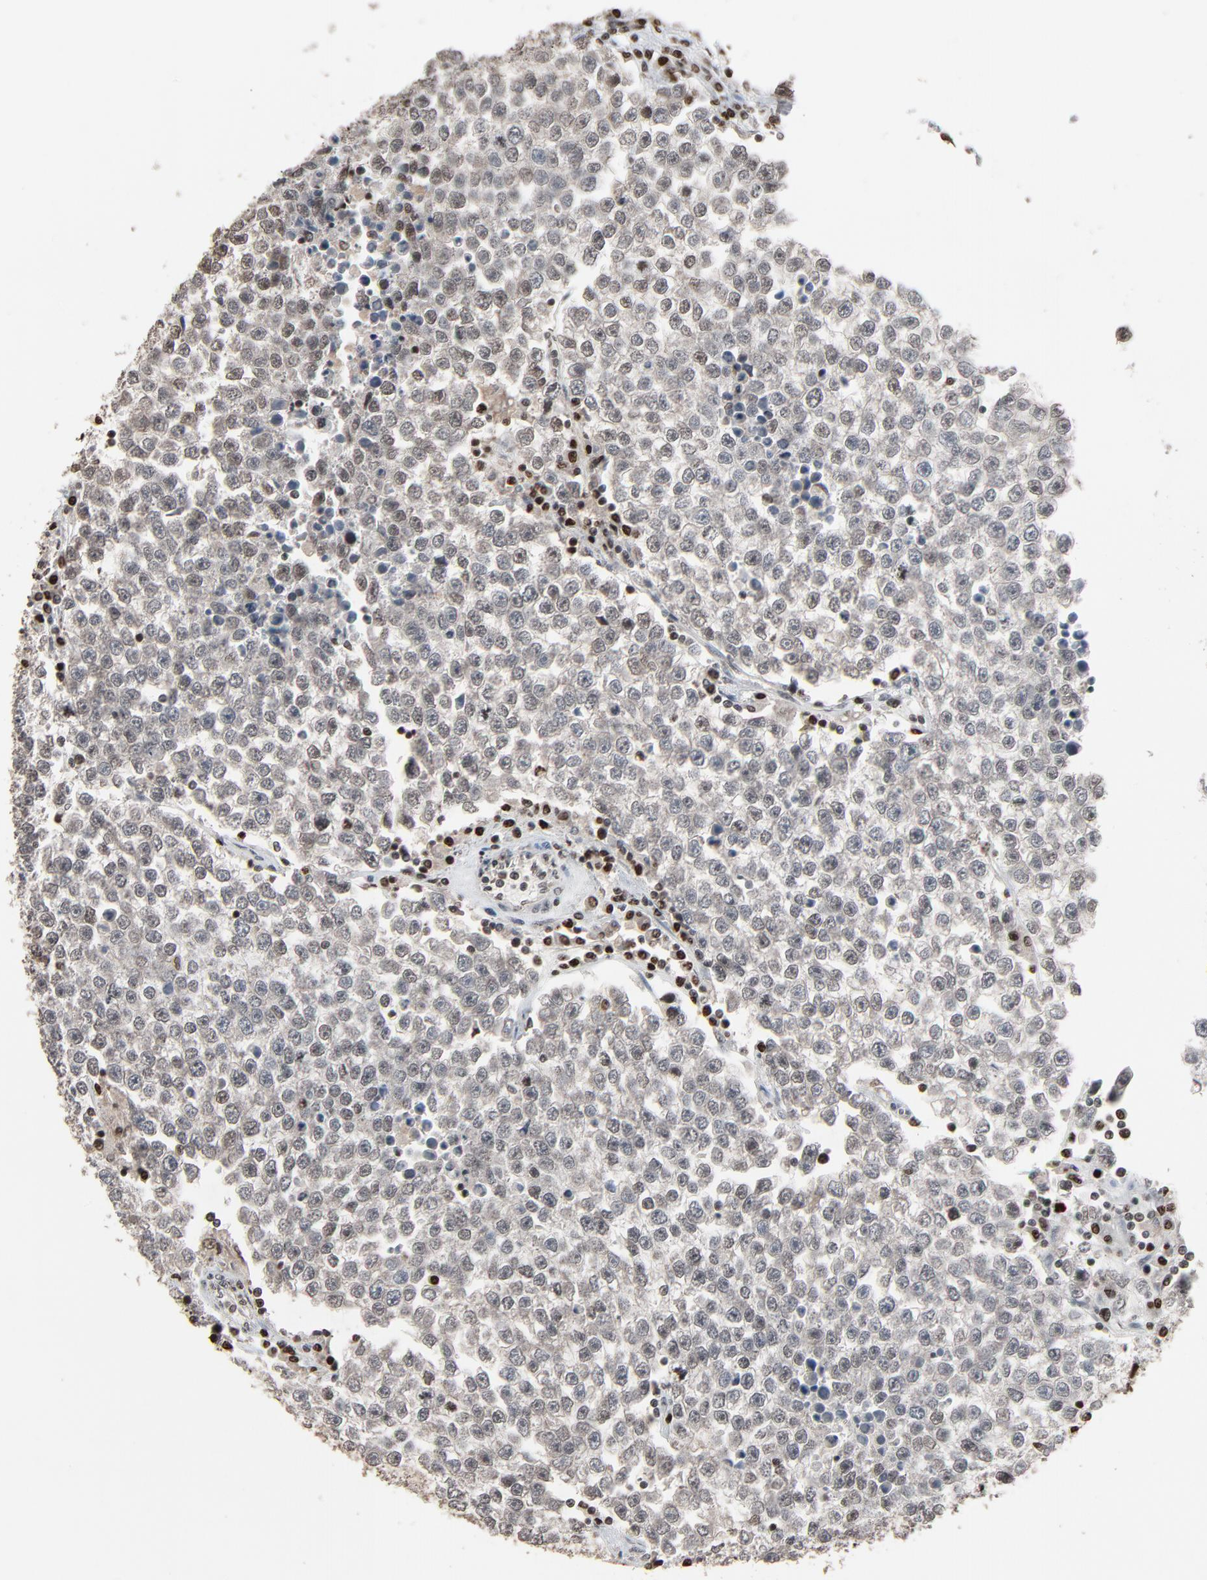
{"staining": {"intensity": "negative", "quantity": "none", "location": "none"}, "tissue": "testis cancer", "cell_type": "Tumor cells", "image_type": "cancer", "snomed": [{"axis": "morphology", "description": "Seminoma, NOS"}, {"axis": "topography", "description": "Testis"}], "caption": "Immunohistochemistry (IHC) photomicrograph of testis seminoma stained for a protein (brown), which demonstrates no expression in tumor cells.", "gene": "RPS6KA3", "patient": {"sex": "male", "age": 36}}